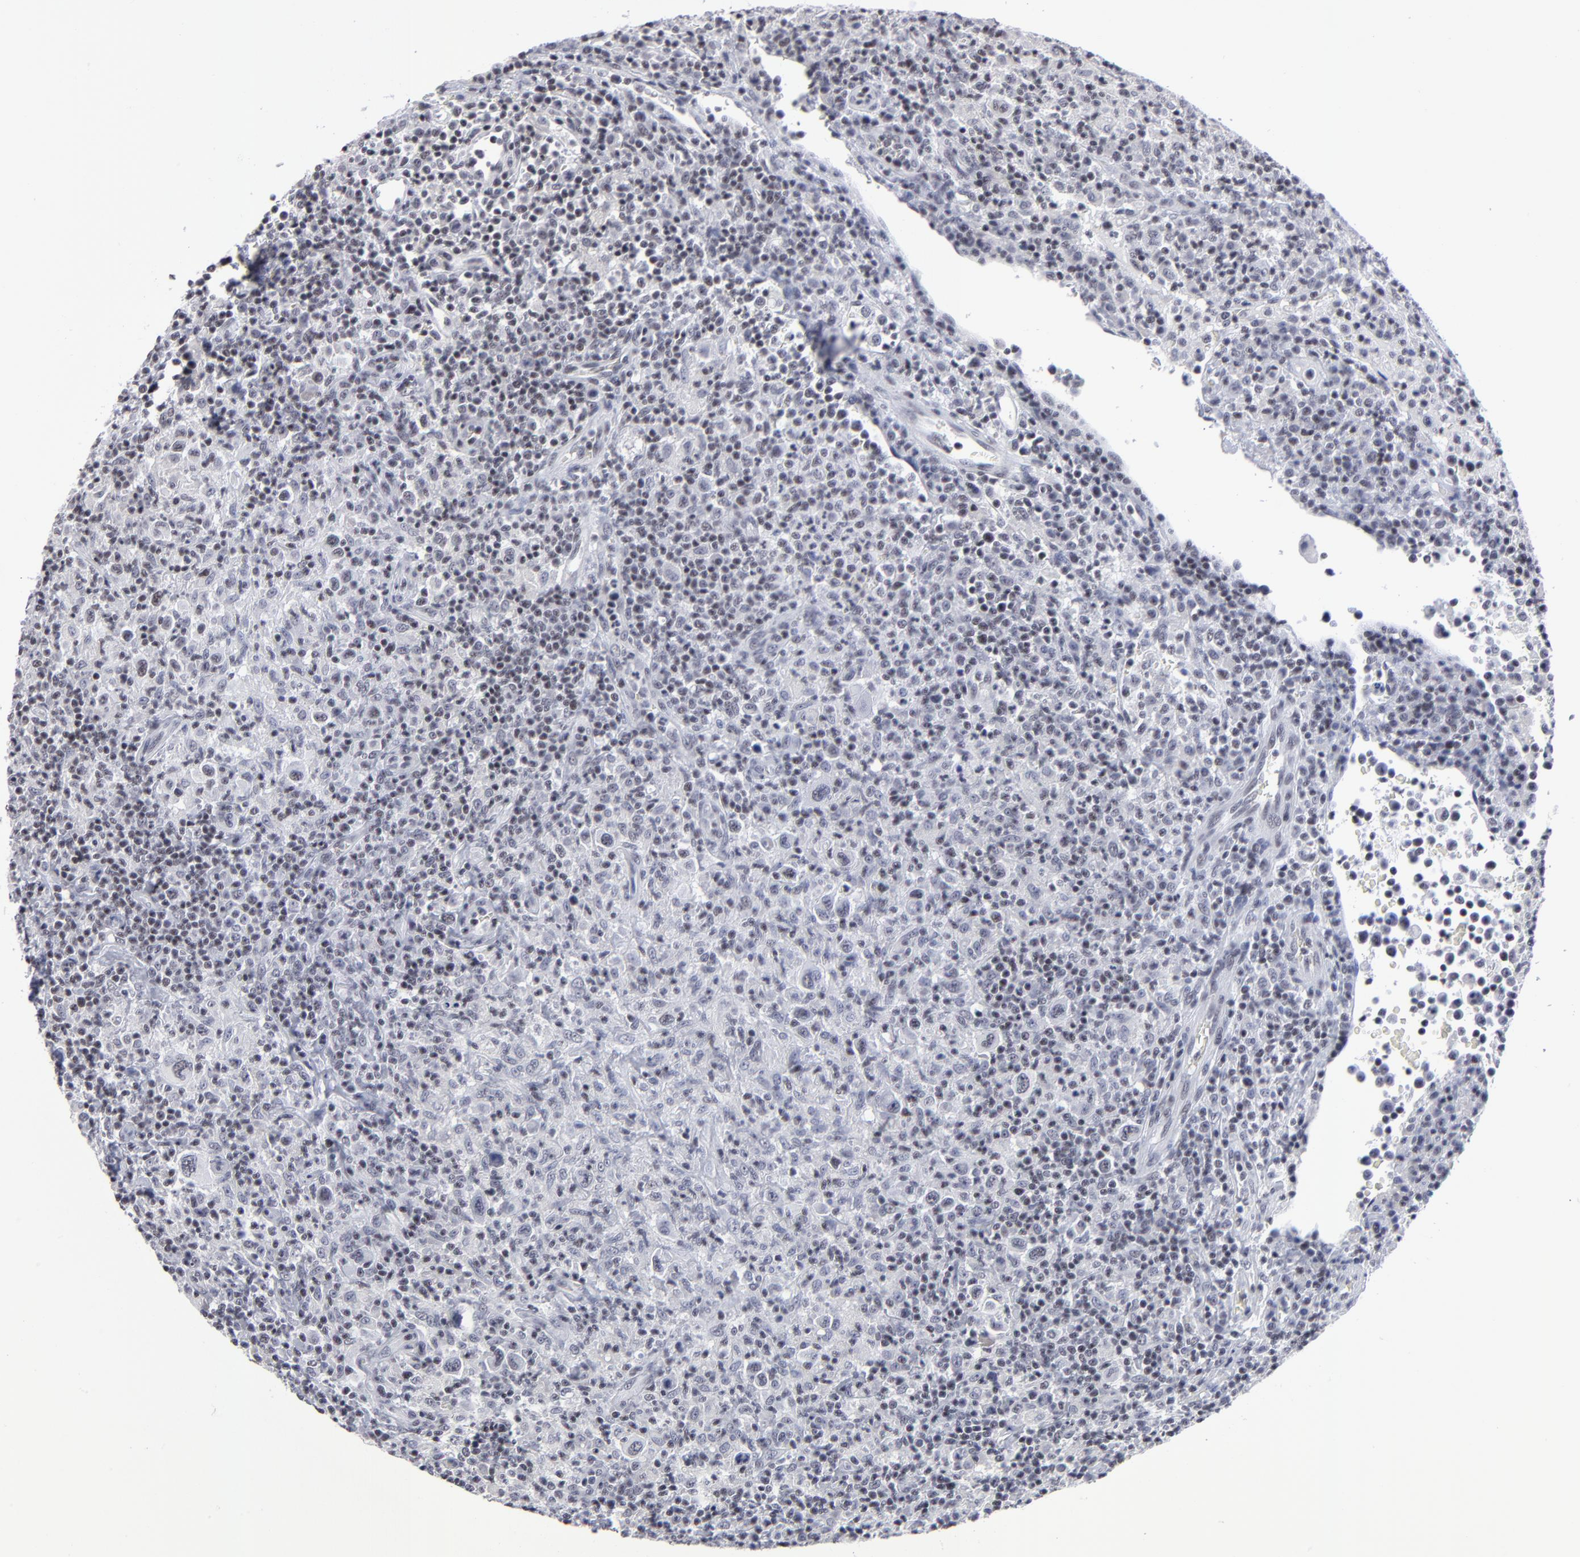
{"staining": {"intensity": "weak", "quantity": "<25%", "location": "nuclear"}, "tissue": "lymphoma", "cell_type": "Tumor cells", "image_type": "cancer", "snomed": [{"axis": "morphology", "description": "Hodgkin's disease, NOS"}, {"axis": "topography", "description": "Lymph node"}], "caption": "High magnification brightfield microscopy of lymphoma stained with DAB (3,3'-diaminobenzidine) (brown) and counterstained with hematoxylin (blue): tumor cells show no significant staining.", "gene": "SP2", "patient": {"sex": "male", "age": 65}}